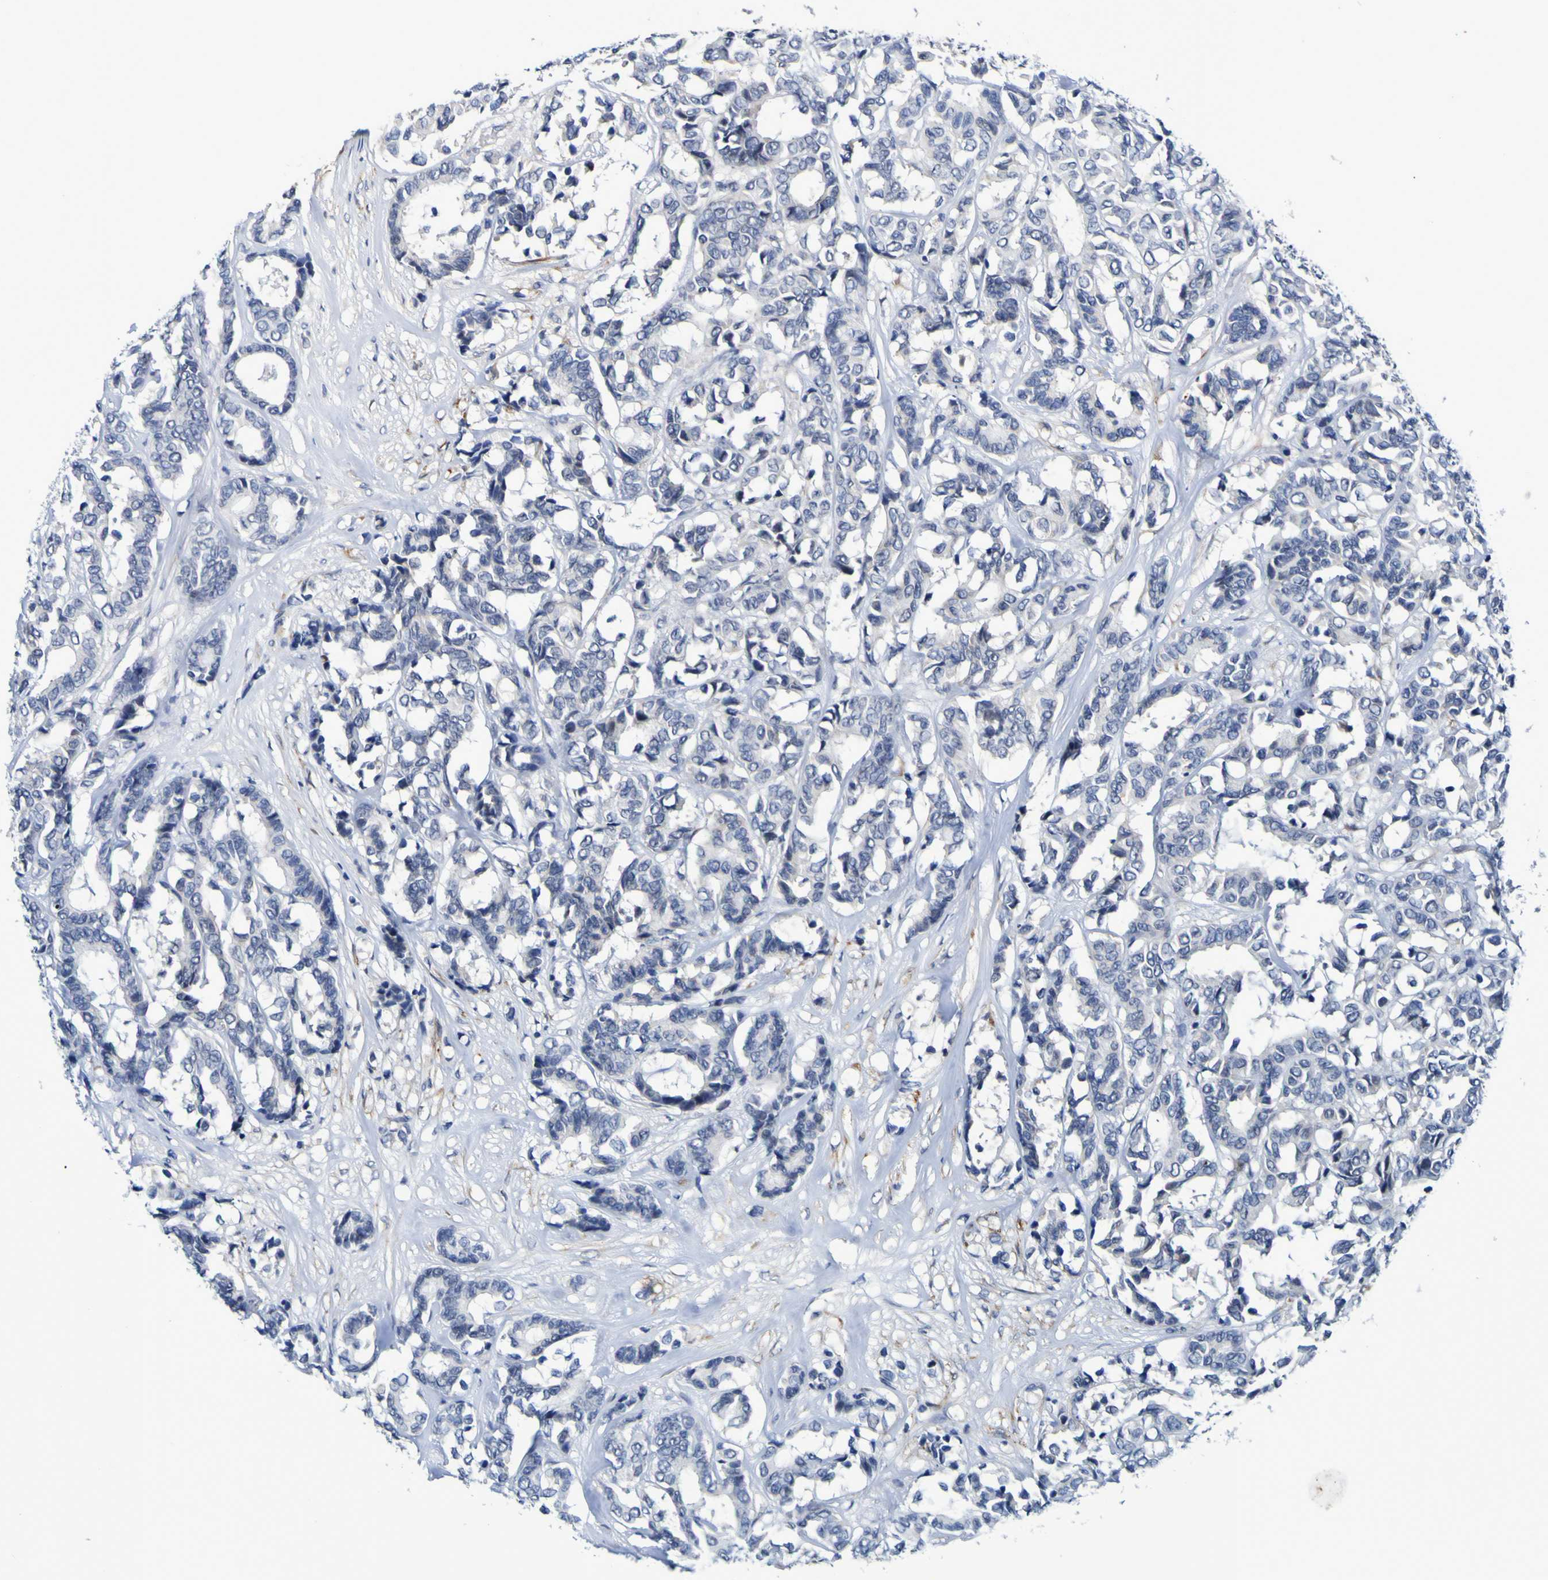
{"staining": {"intensity": "negative", "quantity": "none", "location": "none"}, "tissue": "breast cancer", "cell_type": "Tumor cells", "image_type": "cancer", "snomed": [{"axis": "morphology", "description": "Duct carcinoma"}, {"axis": "topography", "description": "Breast"}], "caption": "Immunohistochemical staining of breast intraductal carcinoma shows no significant positivity in tumor cells.", "gene": "VMA21", "patient": {"sex": "female", "age": 87}}